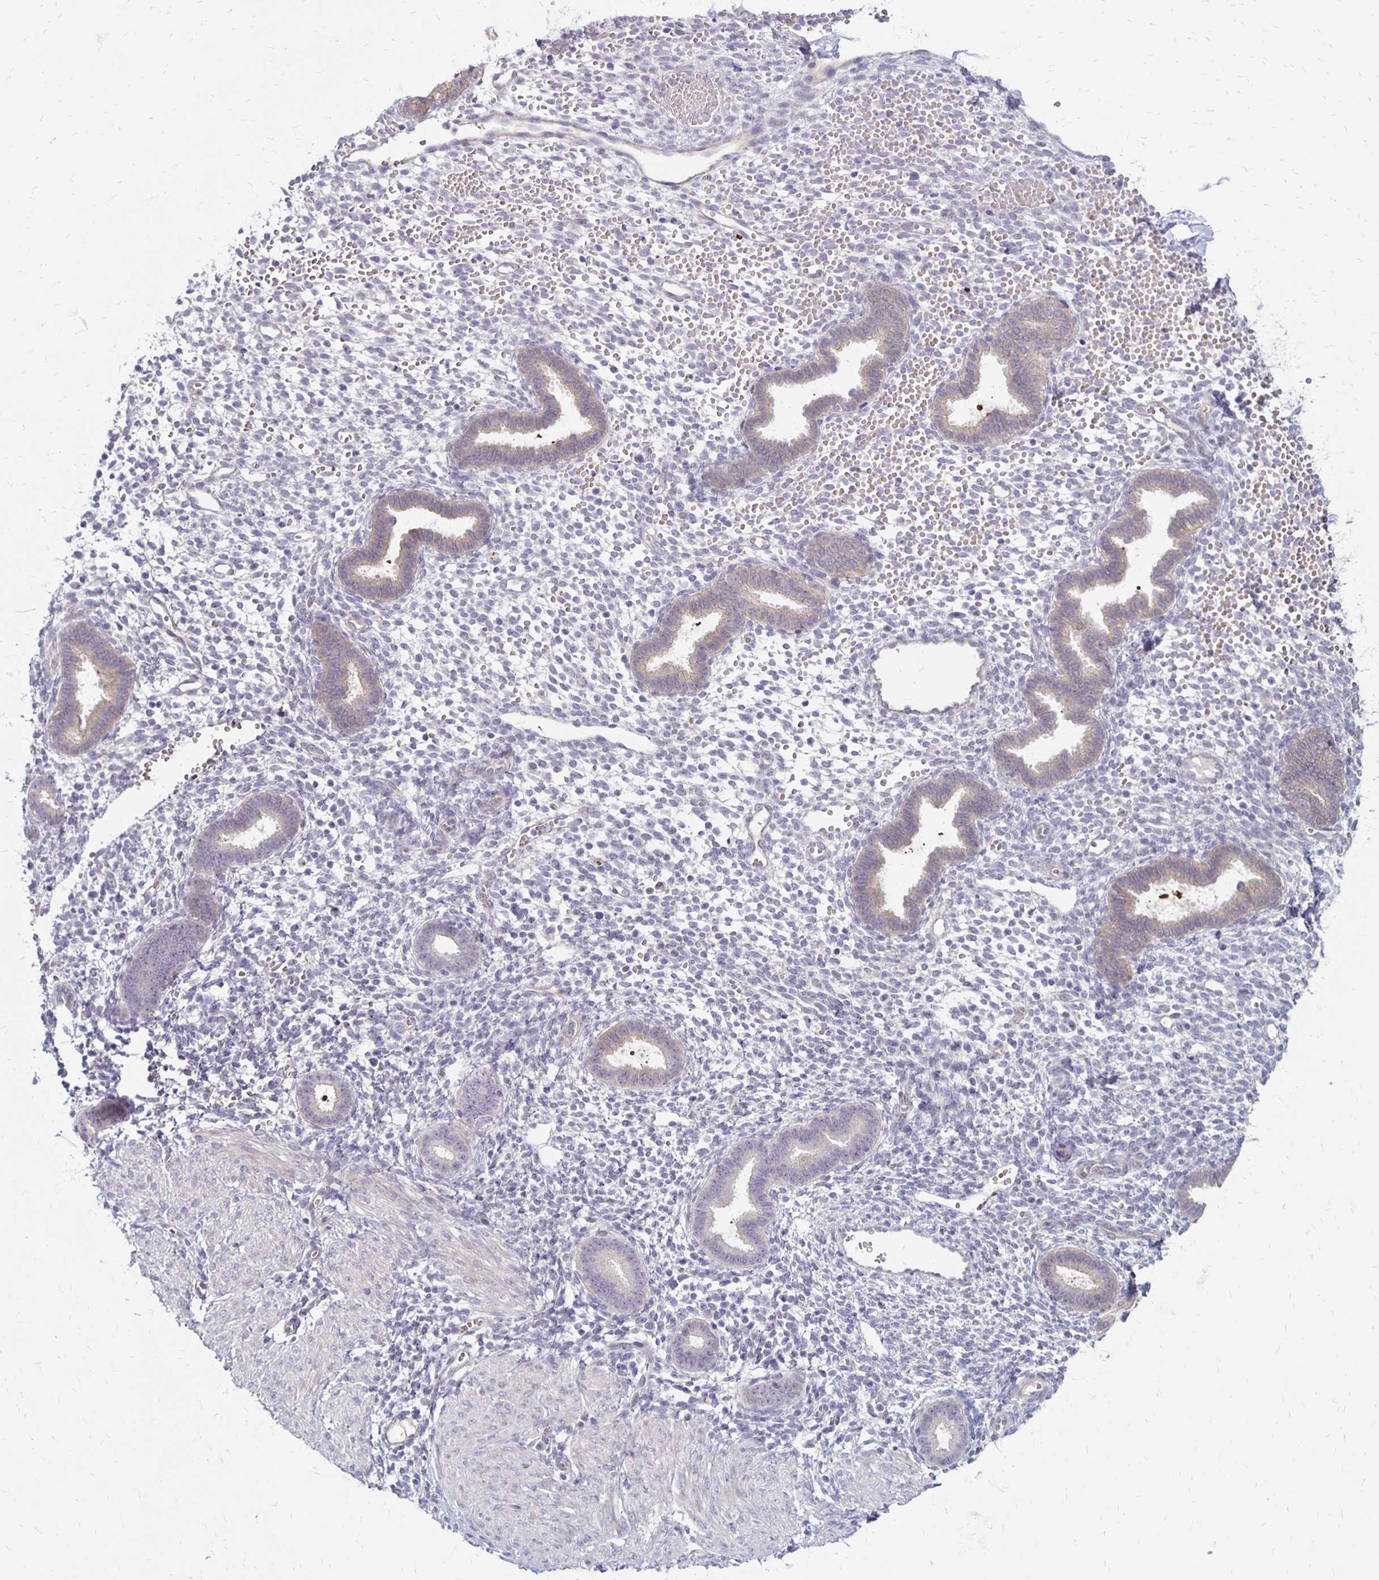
{"staining": {"intensity": "negative", "quantity": "none", "location": "none"}, "tissue": "endometrium", "cell_type": "Cells in endometrial stroma", "image_type": "normal", "snomed": [{"axis": "morphology", "description": "Normal tissue, NOS"}, {"axis": "topography", "description": "Endometrium"}], "caption": "A micrograph of human endometrium is negative for staining in cells in endometrial stroma. (Brightfield microscopy of DAB (3,3'-diaminobenzidine) IHC at high magnification).", "gene": "KATNBL1", "patient": {"sex": "female", "age": 36}}